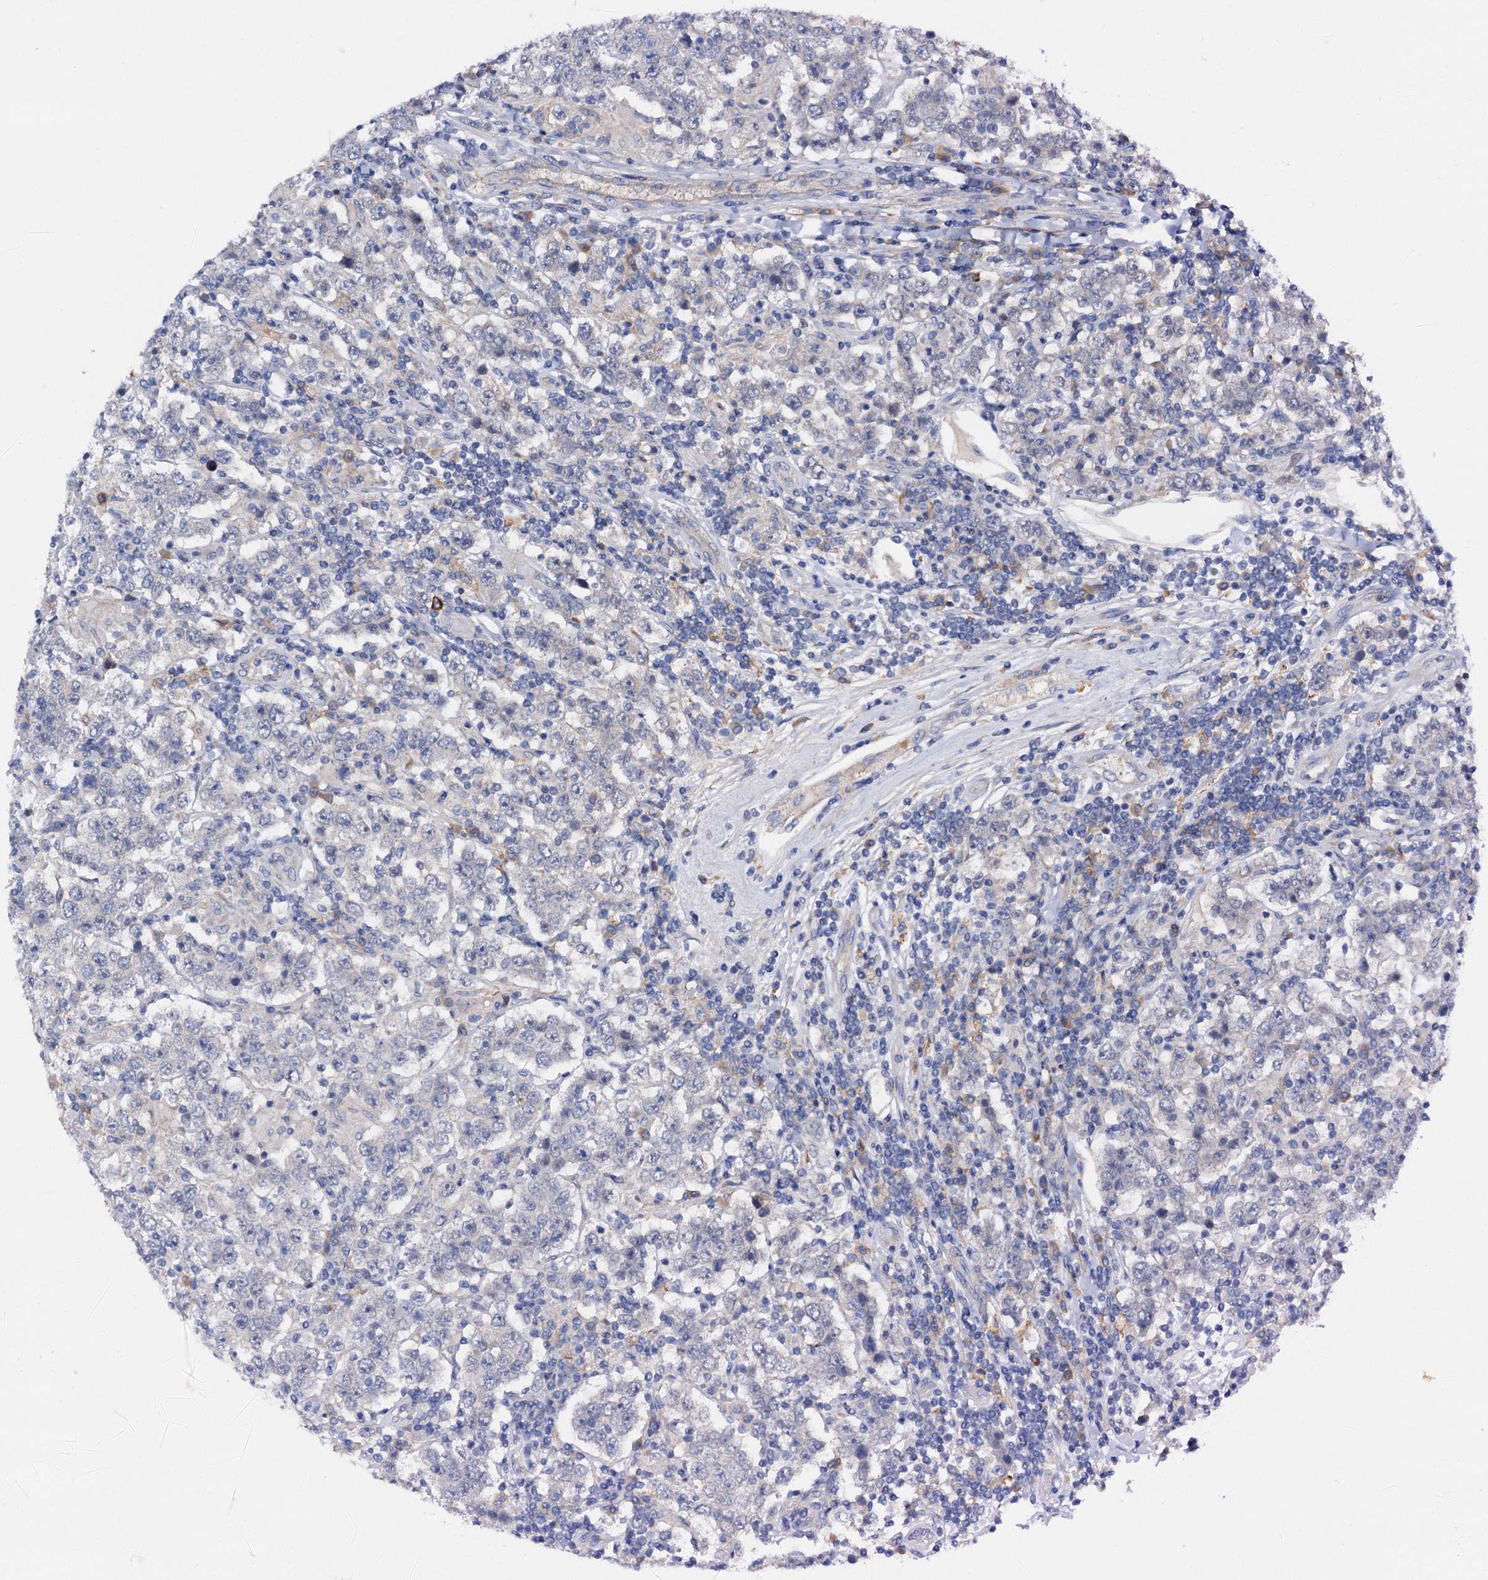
{"staining": {"intensity": "negative", "quantity": "none", "location": "none"}, "tissue": "testis cancer", "cell_type": "Tumor cells", "image_type": "cancer", "snomed": [{"axis": "morphology", "description": "Normal tissue, NOS"}, {"axis": "morphology", "description": "Urothelial carcinoma, High grade"}, {"axis": "morphology", "description": "Seminoma, NOS"}, {"axis": "morphology", "description": "Carcinoma, Embryonal, NOS"}, {"axis": "topography", "description": "Urinary bladder"}, {"axis": "topography", "description": "Testis"}], "caption": "An immunohistochemistry (IHC) histopathology image of testis high-grade urothelial carcinoma is shown. There is no staining in tumor cells of testis high-grade urothelial carcinoma. Nuclei are stained in blue.", "gene": "RASSF9", "patient": {"sex": "male", "age": 41}}